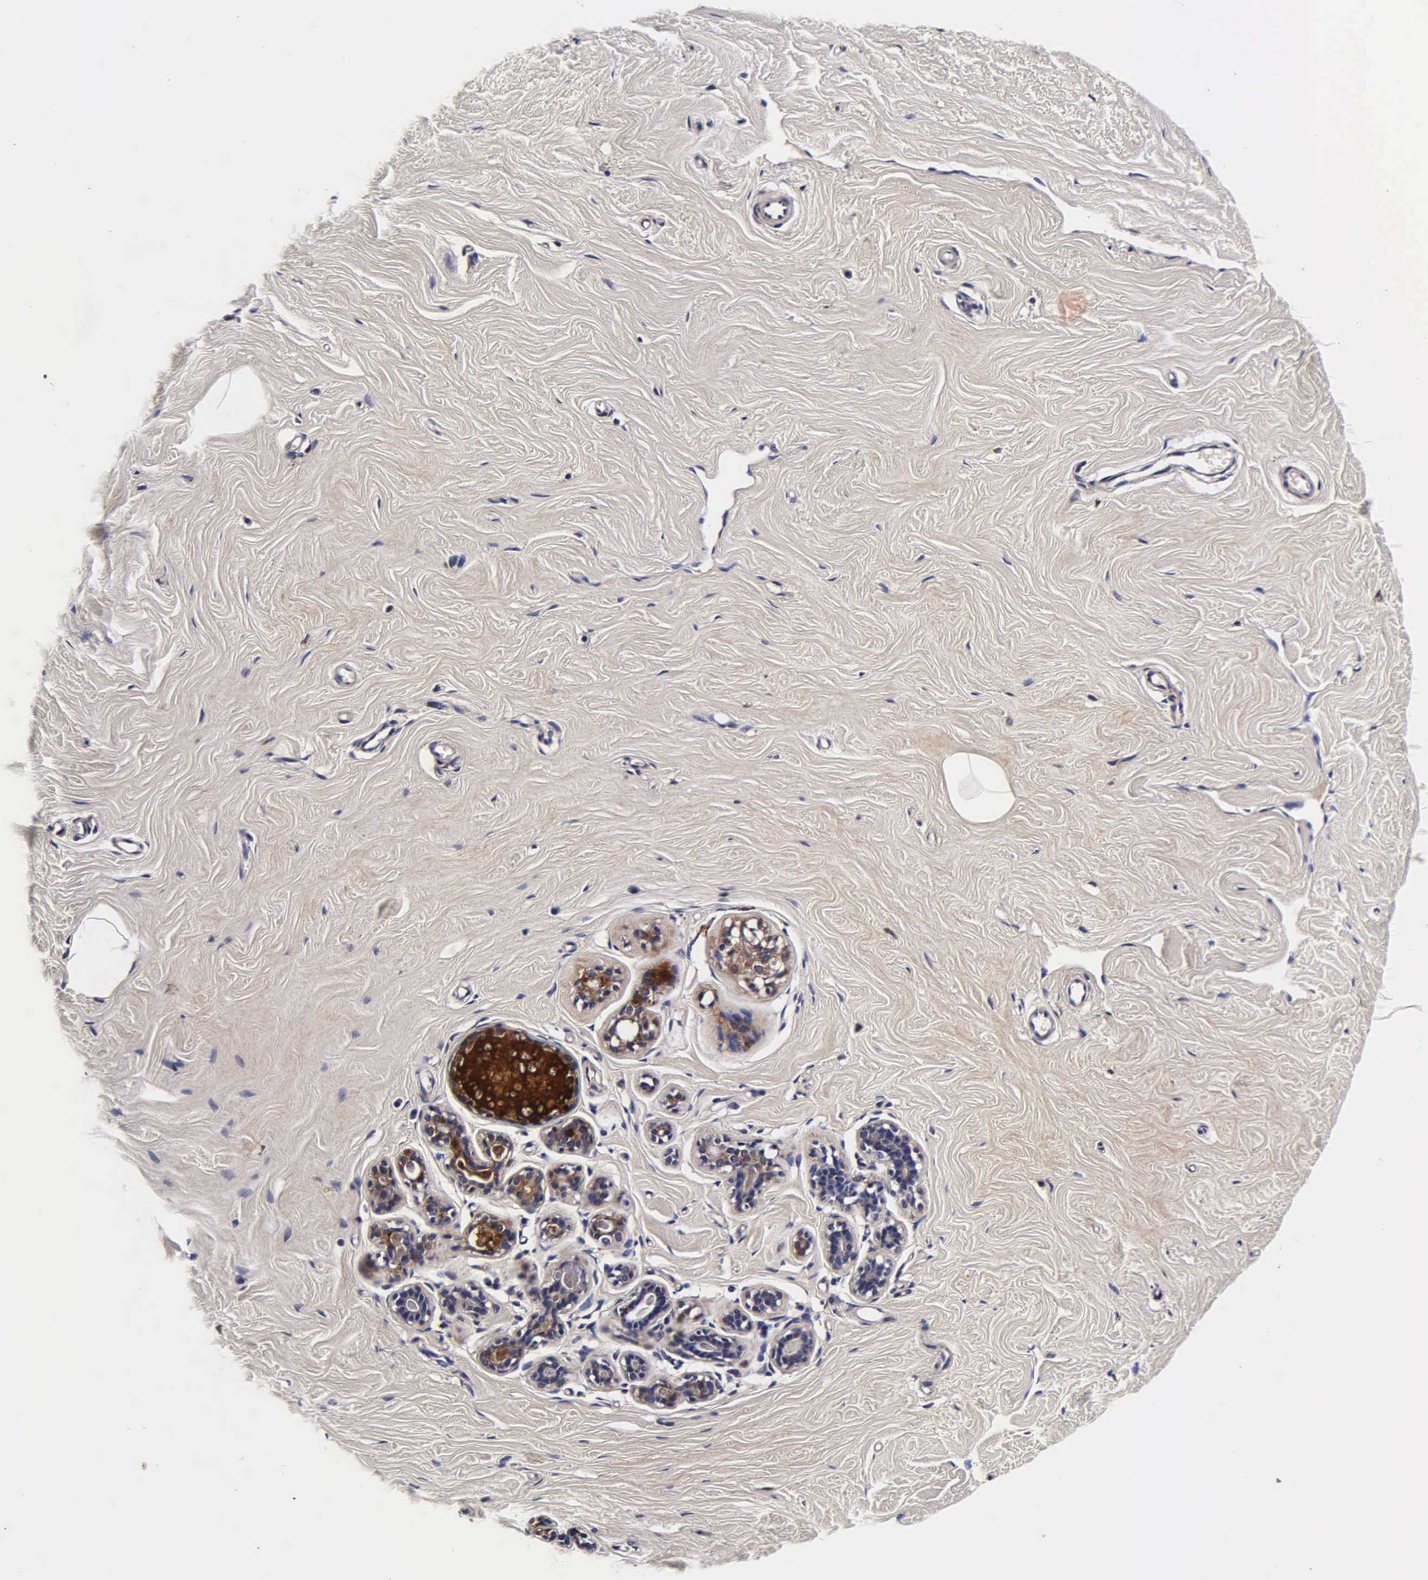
{"staining": {"intensity": "moderate", "quantity": "<25%", "location": "cytoplasmic/membranous"}, "tissue": "breast", "cell_type": "Glandular cells", "image_type": "normal", "snomed": [{"axis": "morphology", "description": "Normal tissue, NOS"}, {"axis": "topography", "description": "Breast"}], "caption": "Moderate cytoplasmic/membranous staining is identified in about <25% of glandular cells in normal breast.", "gene": "CST3", "patient": {"sex": "female", "age": 45}}